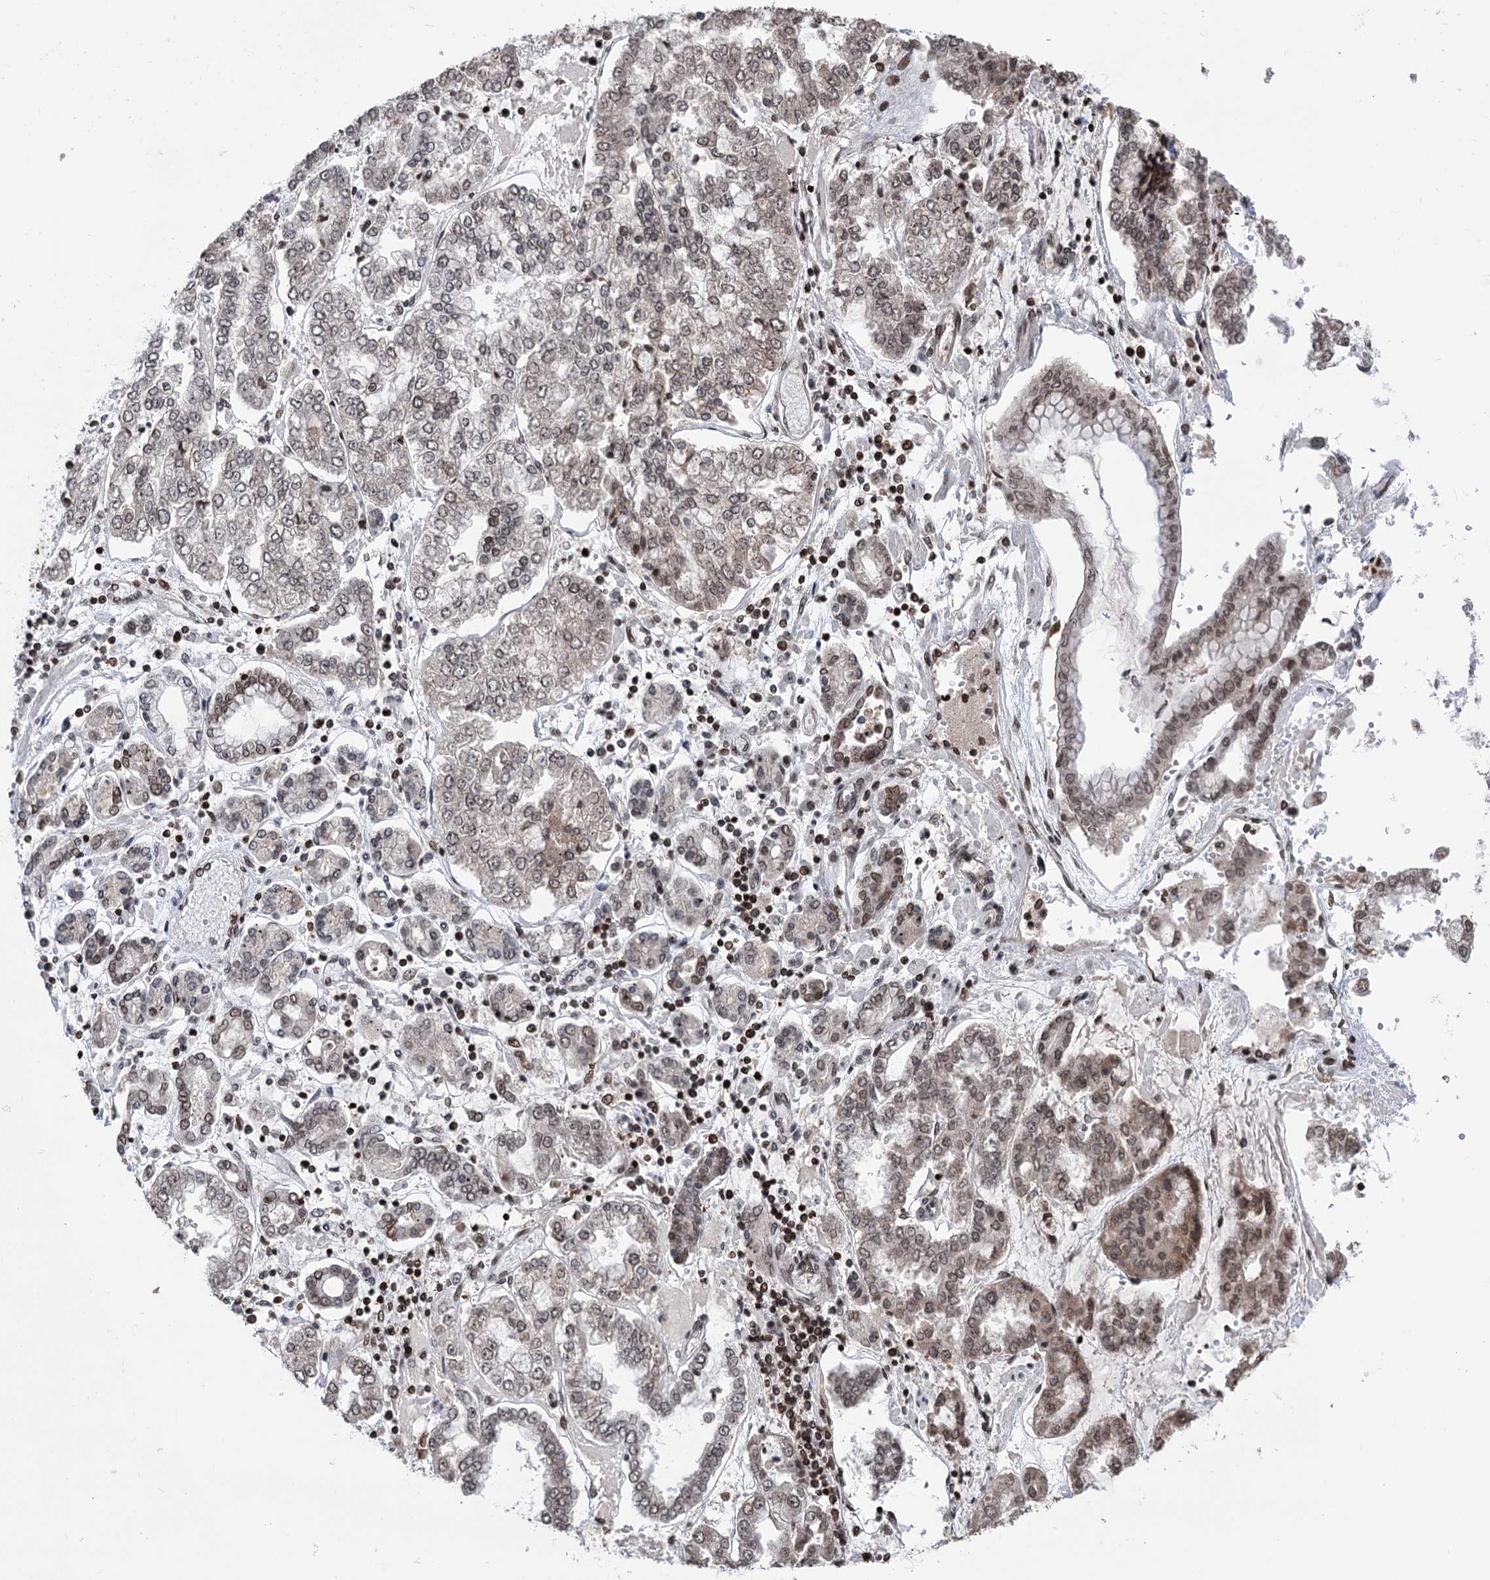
{"staining": {"intensity": "weak", "quantity": ">75%", "location": "nuclear"}, "tissue": "stomach cancer", "cell_type": "Tumor cells", "image_type": "cancer", "snomed": [{"axis": "morphology", "description": "Adenocarcinoma, NOS"}, {"axis": "topography", "description": "Stomach"}], "caption": "A high-resolution image shows IHC staining of adenocarcinoma (stomach), which shows weak nuclear expression in approximately >75% of tumor cells.", "gene": "CCDC77", "patient": {"sex": "male", "age": 76}}